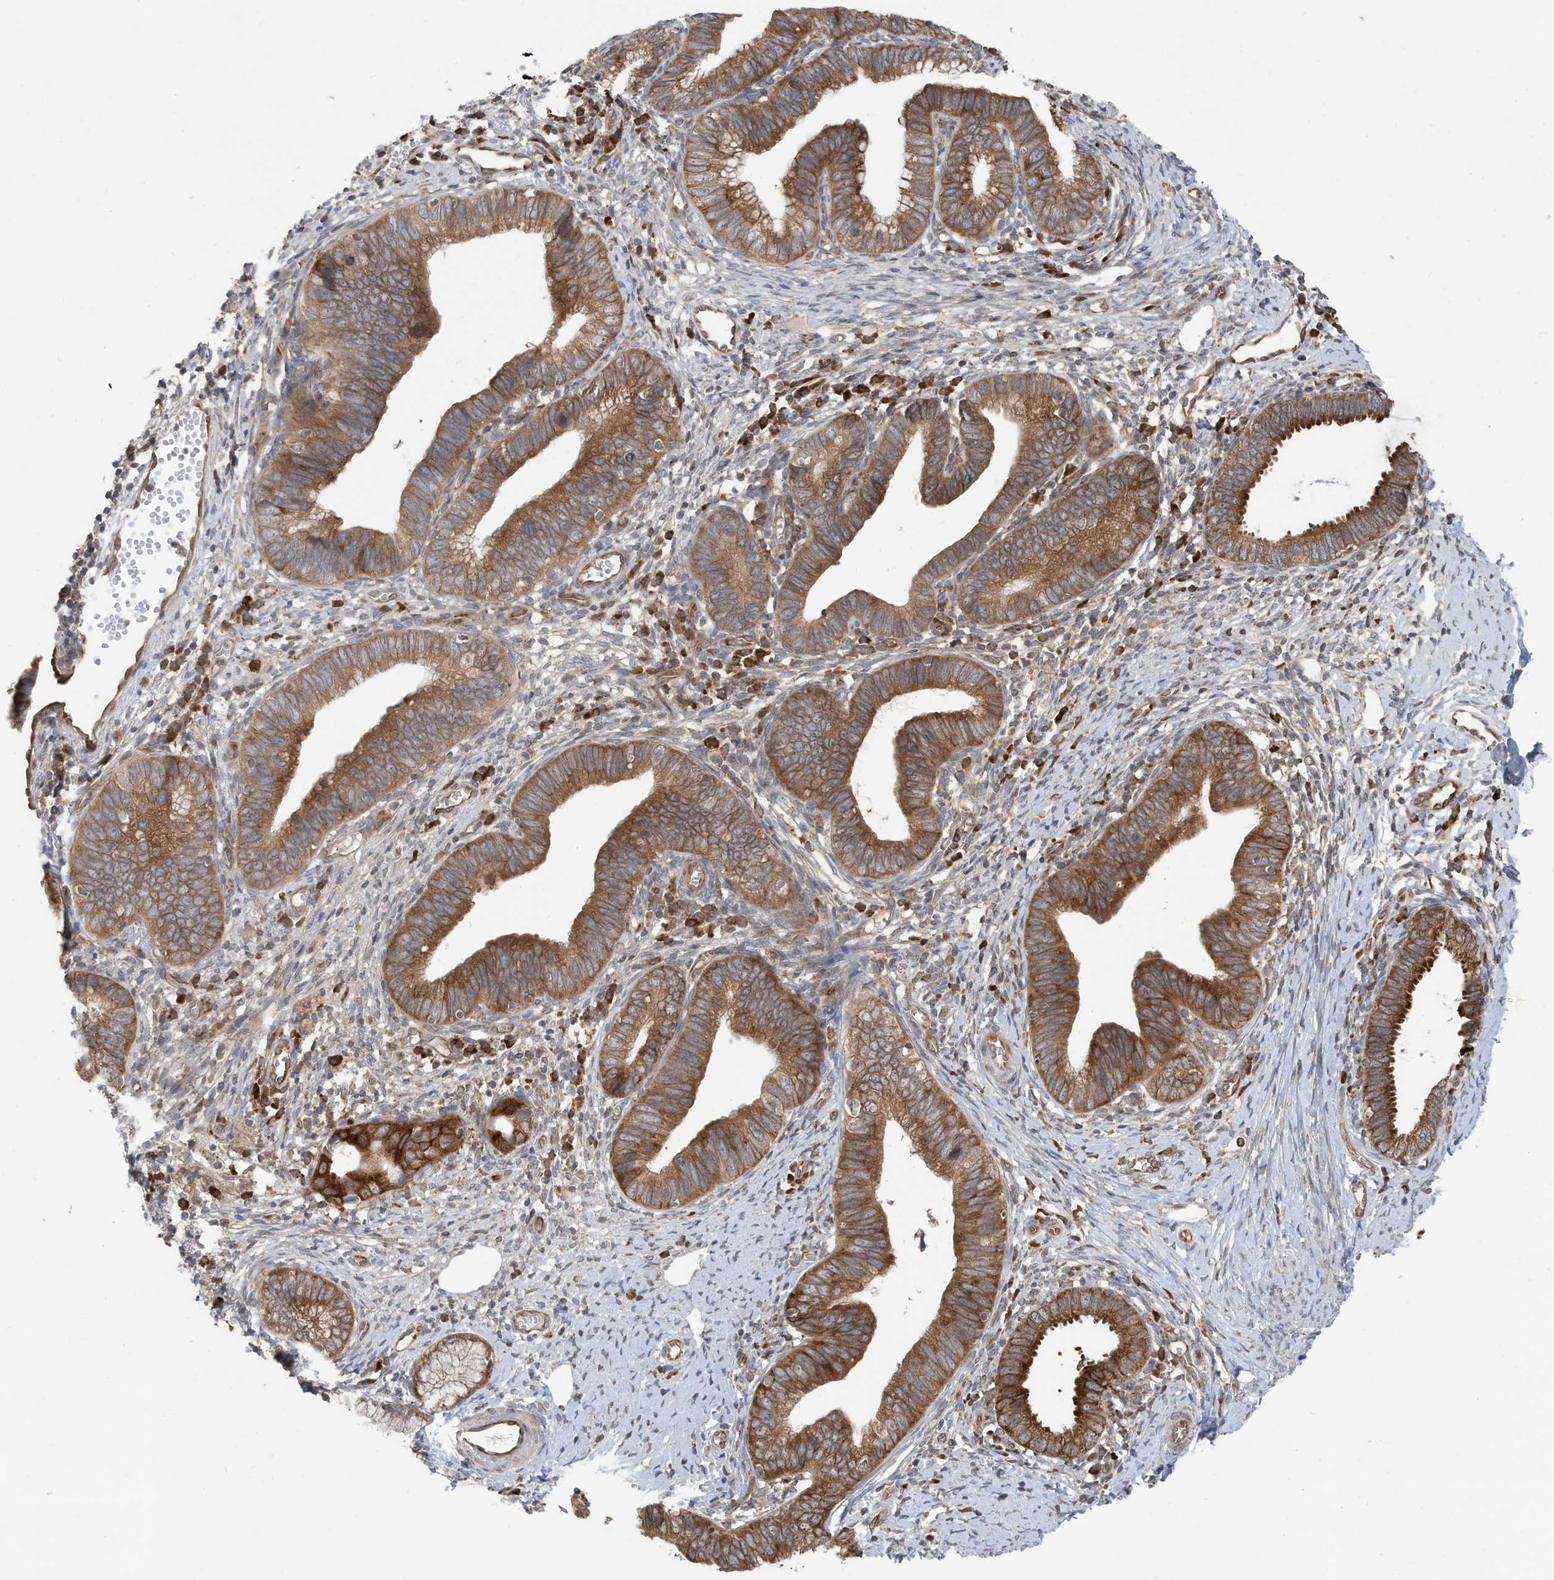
{"staining": {"intensity": "moderate", "quantity": ">75%", "location": "cytoplasmic/membranous"}, "tissue": "cervical cancer", "cell_type": "Tumor cells", "image_type": "cancer", "snomed": [{"axis": "morphology", "description": "Adenocarcinoma, NOS"}, {"axis": "topography", "description": "Cervix"}], "caption": "High-magnification brightfield microscopy of adenocarcinoma (cervical) stained with DAB (3,3'-diaminobenzidine) (brown) and counterstained with hematoxylin (blue). tumor cells exhibit moderate cytoplasmic/membranous staining is identified in approximately>75% of cells. The protein of interest is stained brown, and the nuclei are stained in blue (DAB IHC with brightfield microscopy, high magnification).", "gene": "USE1", "patient": {"sex": "female", "age": 36}}